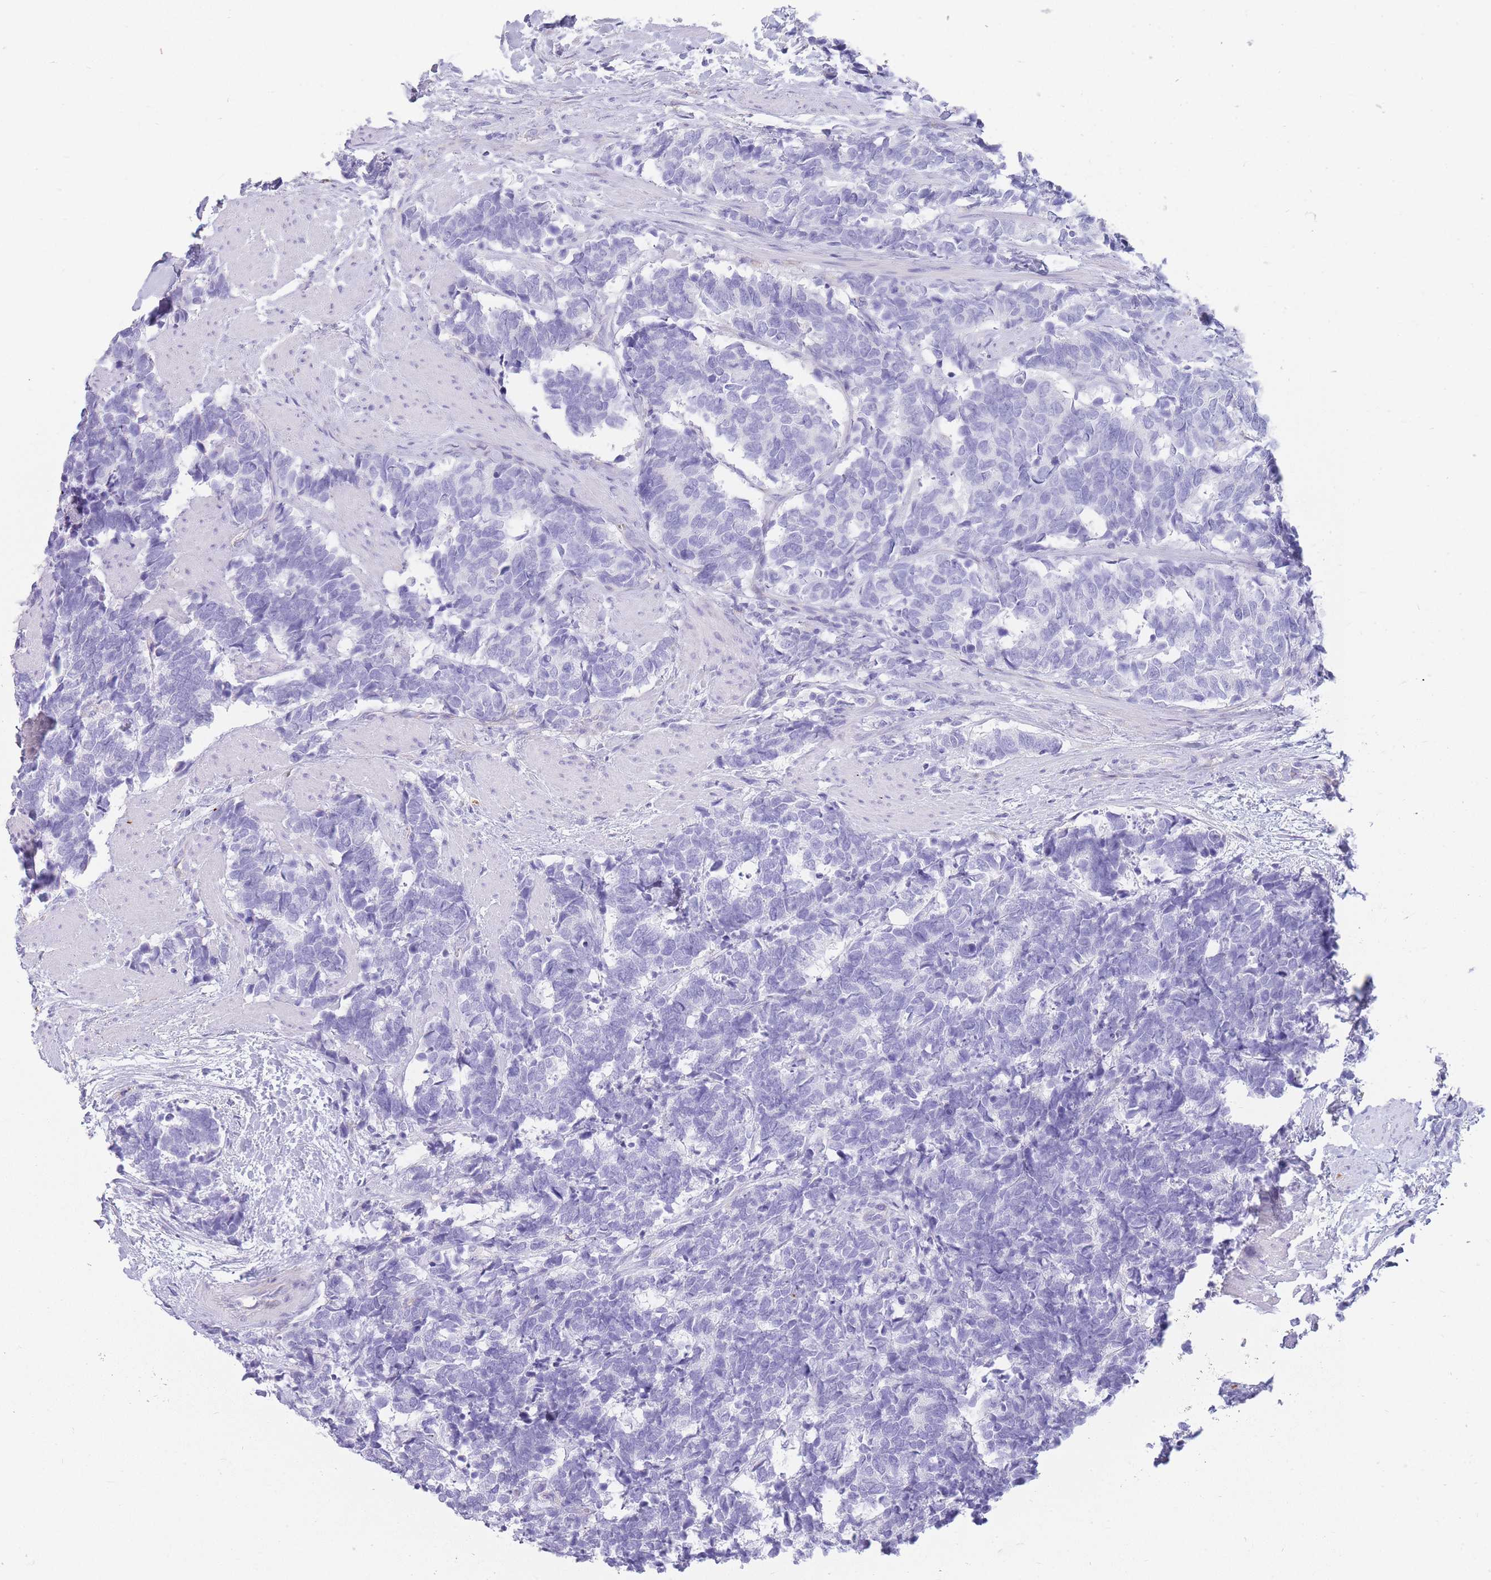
{"staining": {"intensity": "negative", "quantity": "none", "location": "none"}, "tissue": "carcinoid", "cell_type": "Tumor cells", "image_type": "cancer", "snomed": [{"axis": "morphology", "description": "Carcinoma, NOS"}, {"axis": "morphology", "description": "Carcinoid, malignant, NOS"}, {"axis": "topography", "description": "Prostate"}], "caption": "Immunohistochemistry micrograph of carcinoid stained for a protein (brown), which exhibits no staining in tumor cells. (Brightfield microscopy of DAB immunohistochemistry (IHC) at high magnification).", "gene": "UPK1A", "patient": {"sex": "male", "age": 57}}